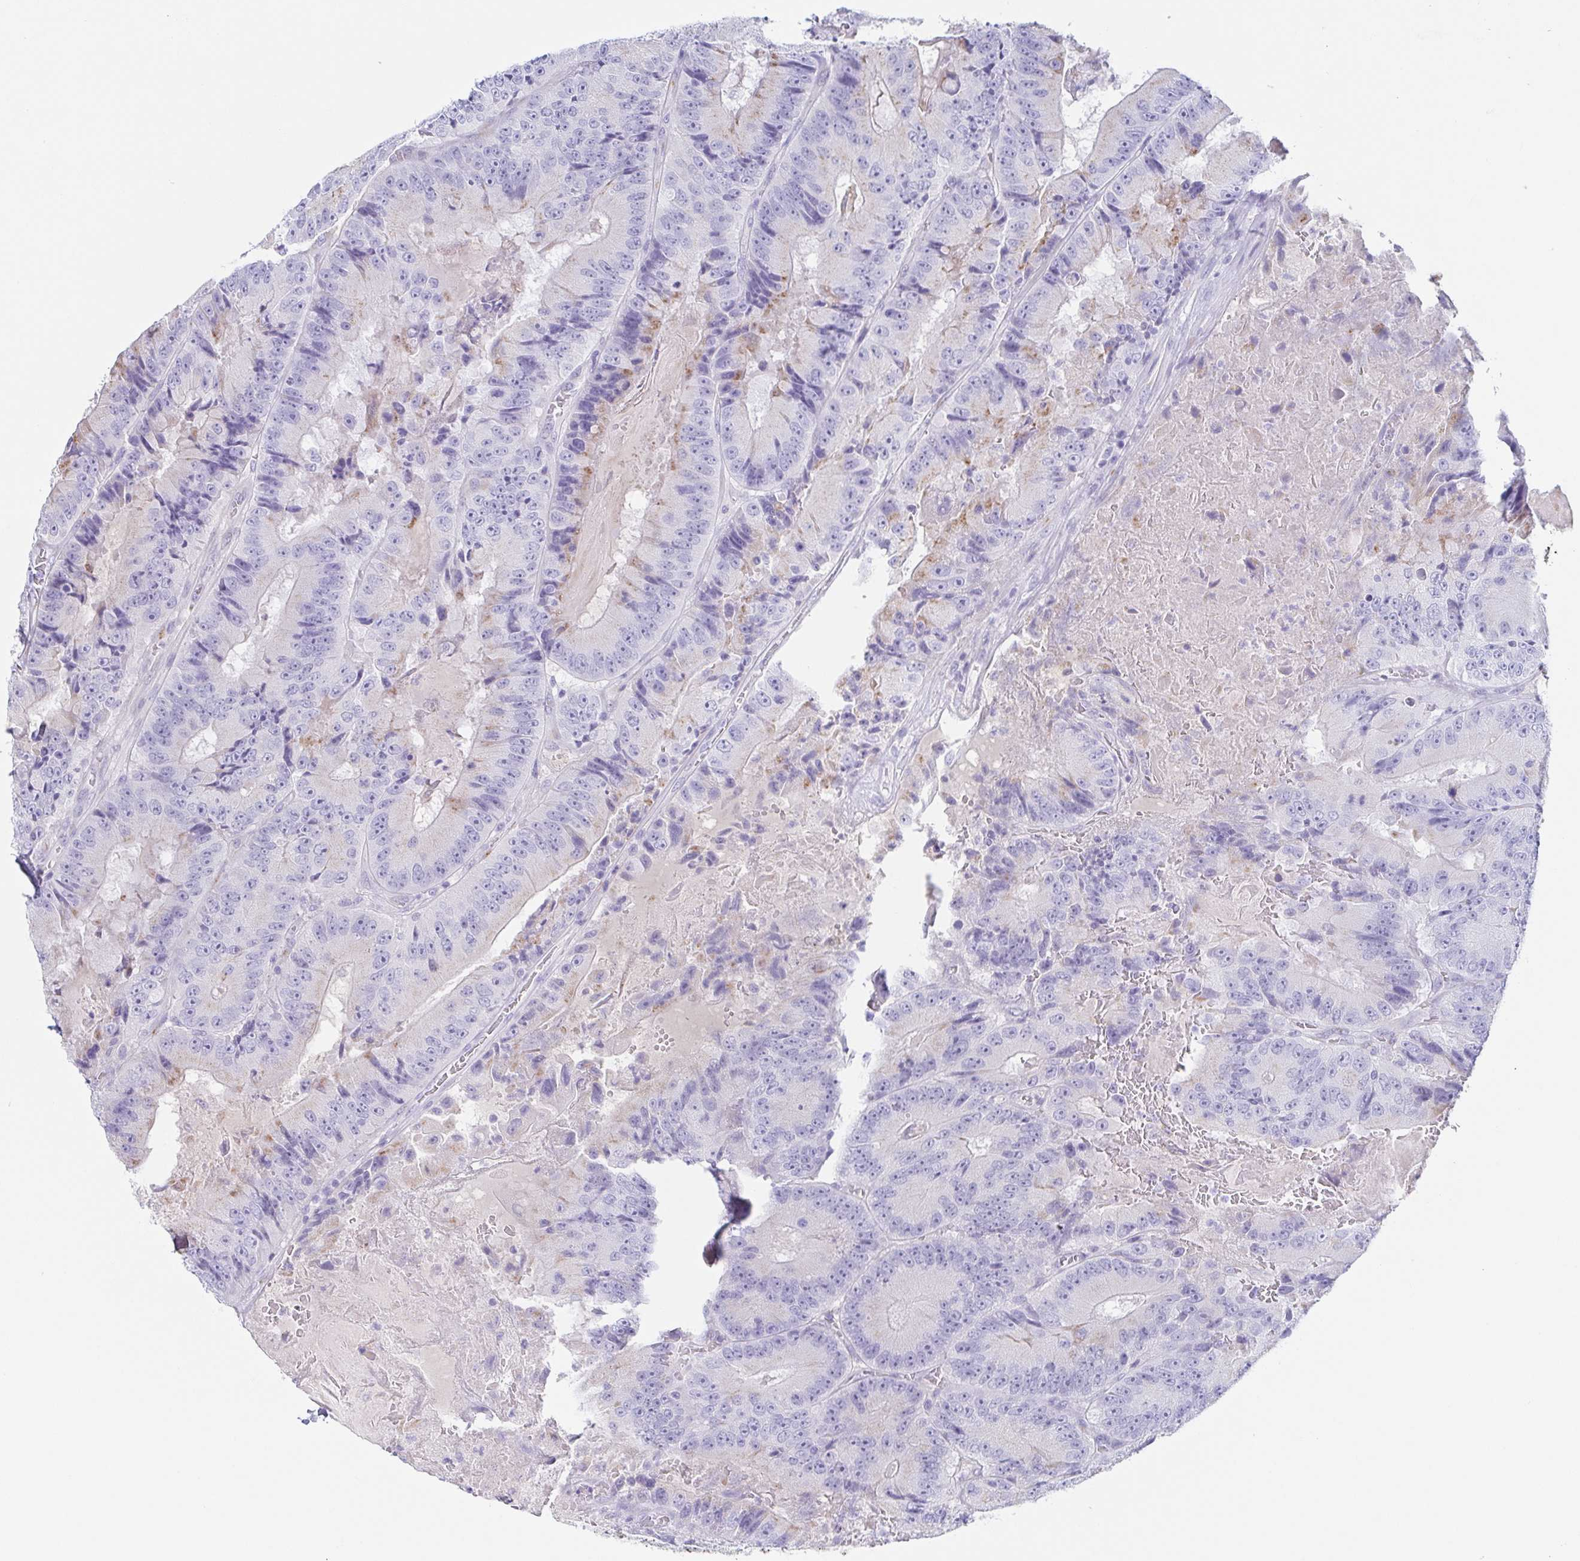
{"staining": {"intensity": "moderate", "quantity": "<25%", "location": "cytoplasmic/membranous"}, "tissue": "colorectal cancer", "cell_type": "Tumor cells", "image_type": "cancer", "snomed": [{"axis": "morphology", "description": "Adenocarcinoma, NOS"}, {"axis": "topography", "description": "Colon"}], "caption": "A micrograph of colorectal adenocarcinoma stained for a protein displays moderate cytoplasmic/membranous brown staining in tumor cells.", "gene": "LDLRAD1", "patient": {"sex": "female", "age": 86}}